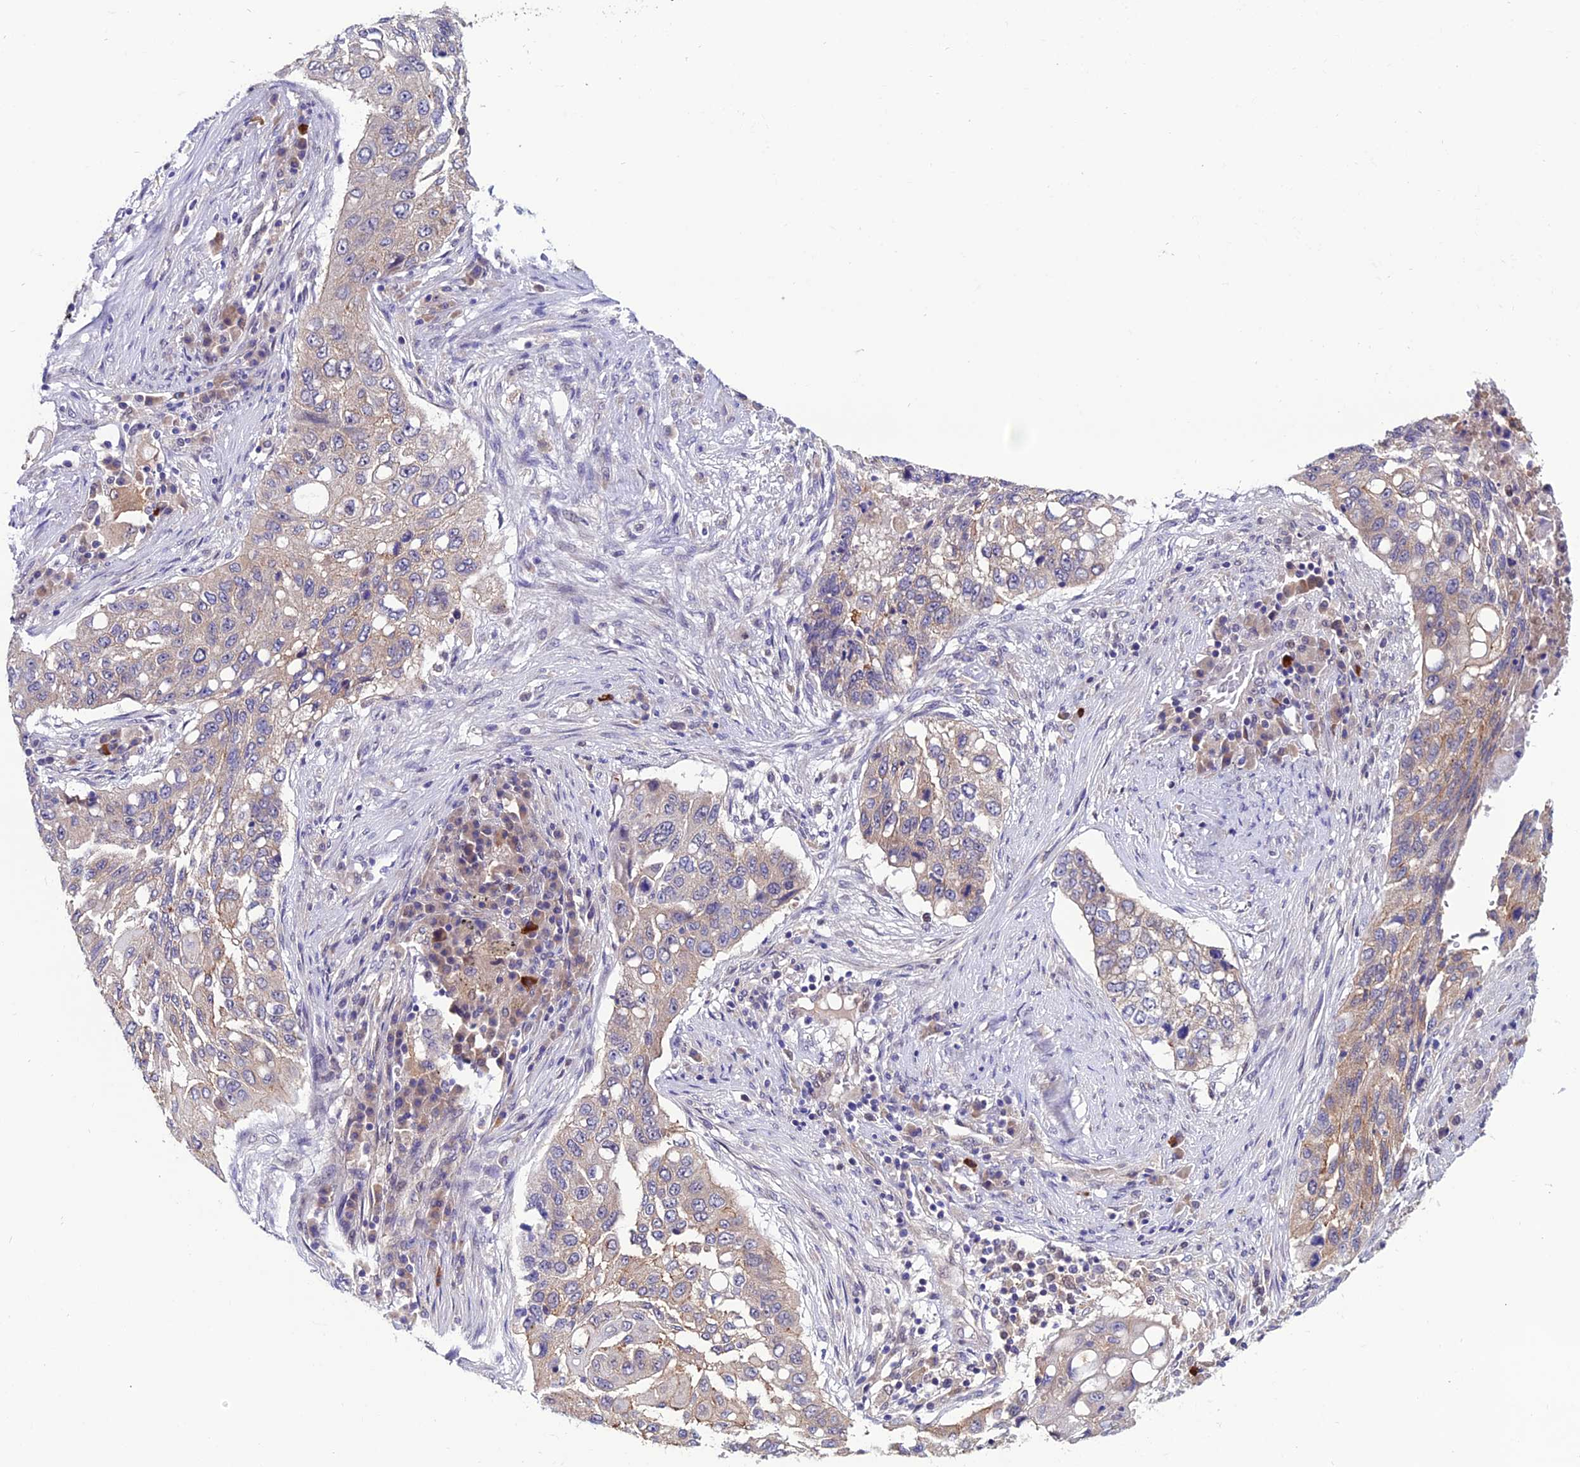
{"staining": {"intensity": "weak", "quantity": "<25%", "location": "cytoplasmic/membranous"}, "tissue": "lung cancer", "cell_type": "Tumor cells", "image_type": "cancer", "snomed": [{"axis": "morphology", "description": "Squamous cell carcinoma, NOS"}, {"axis": "topography", "description": "Lung"}], "caption": "The micrograph exhibits no staining of tumor cells in lung cancer (squamous cell carcinoma).", "gene": "FZD8", "patient": {"sex": "female", "age": 63}}